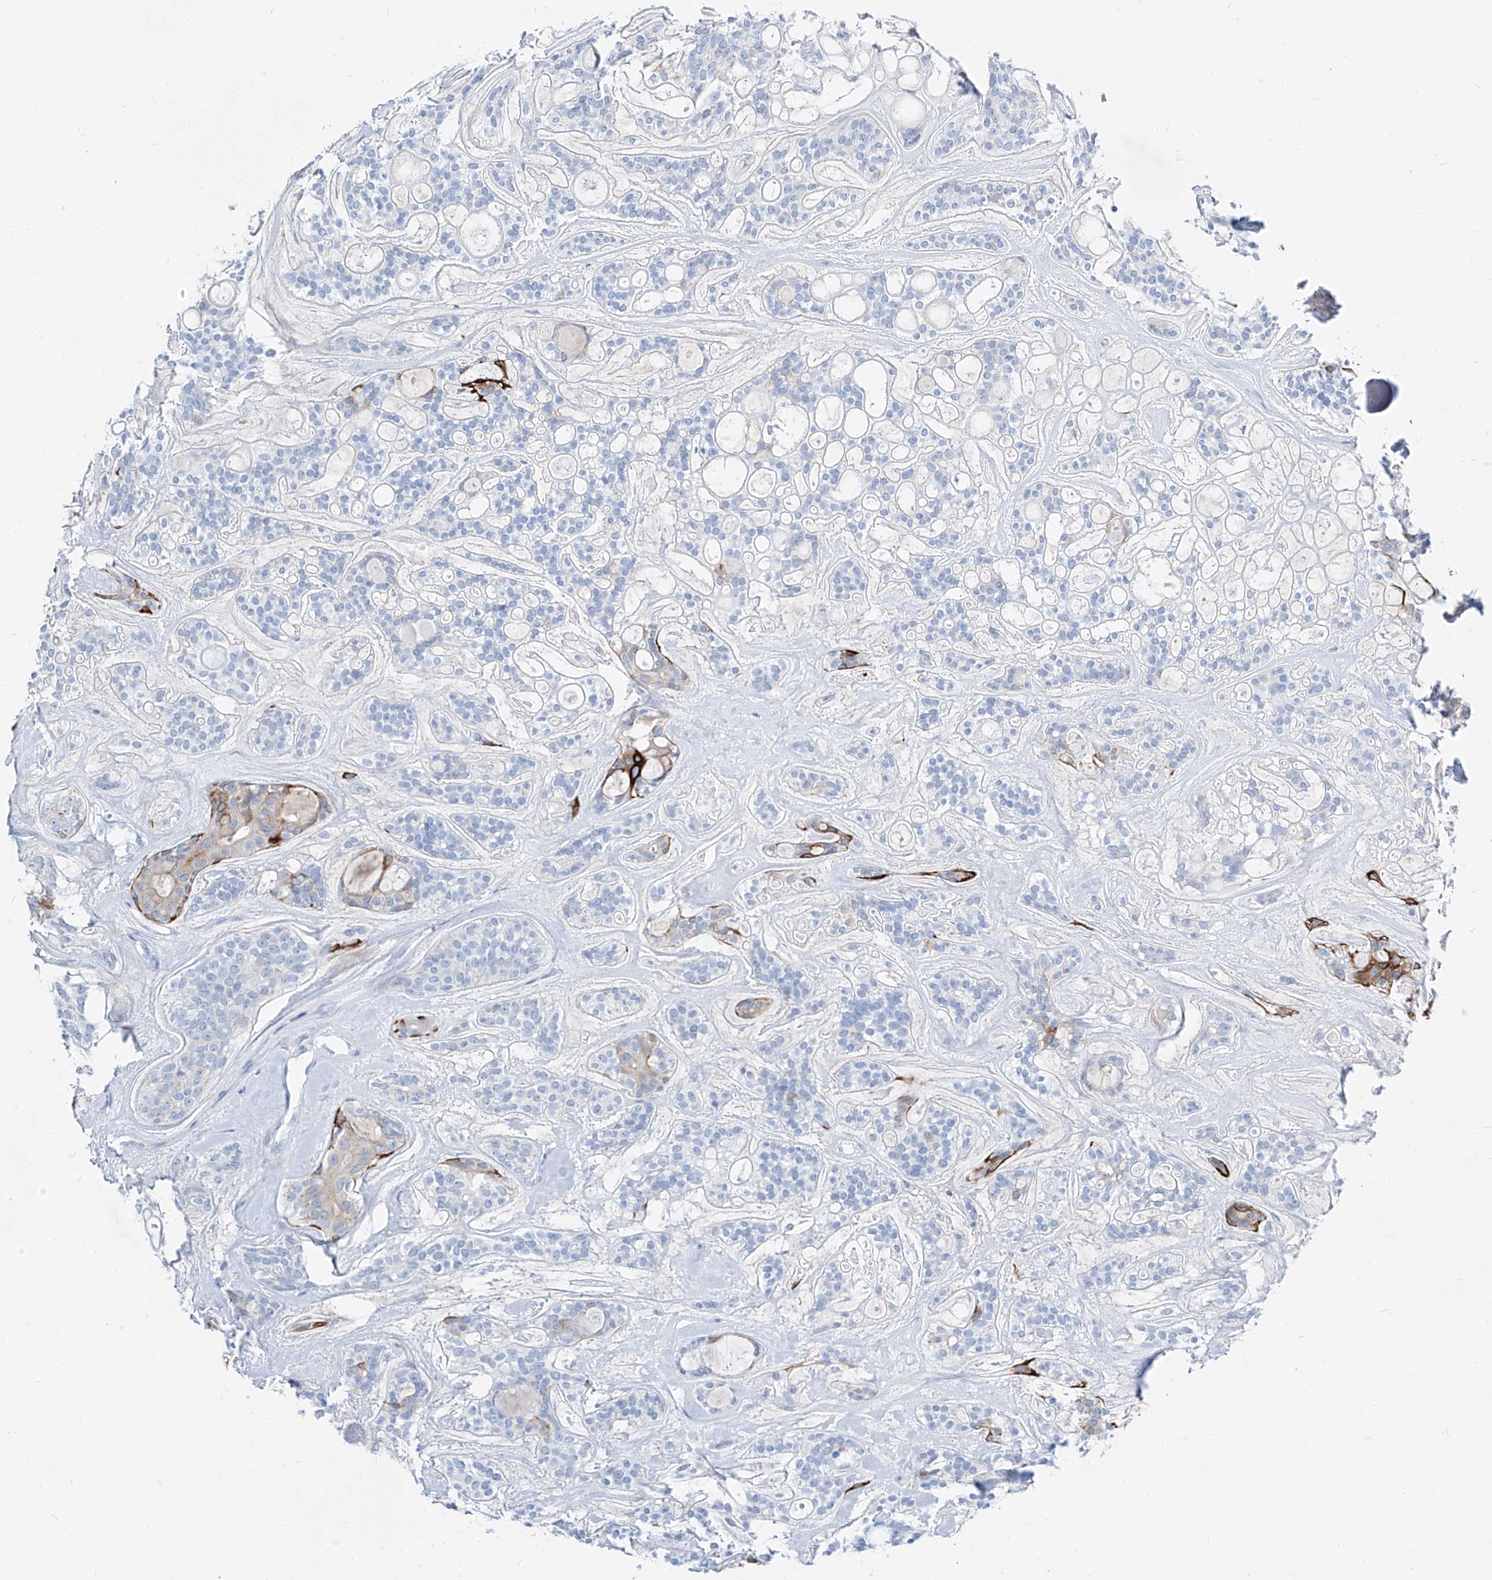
{"staining": {"intensity": "strong", "quantity": "<25%", "location": "cytoplasmic/membranous"}, "tissue": "head and neck cancer", "cell_type": "Tumor cells", "image_type": "cancer", "snomed": [{"axis": "morphology", "description": "Adenocarcinoma, NOS"}, {"axis": "topography", "description": "Head-Neck"}], "caption": "Tumor cells show medium levels of strong cytoplasmic/membranous staining in about <25% of cells in adenocarcinoma (head and neck).", "gene": "FRS3", "patient": {"sex": "male", "age": 66}}